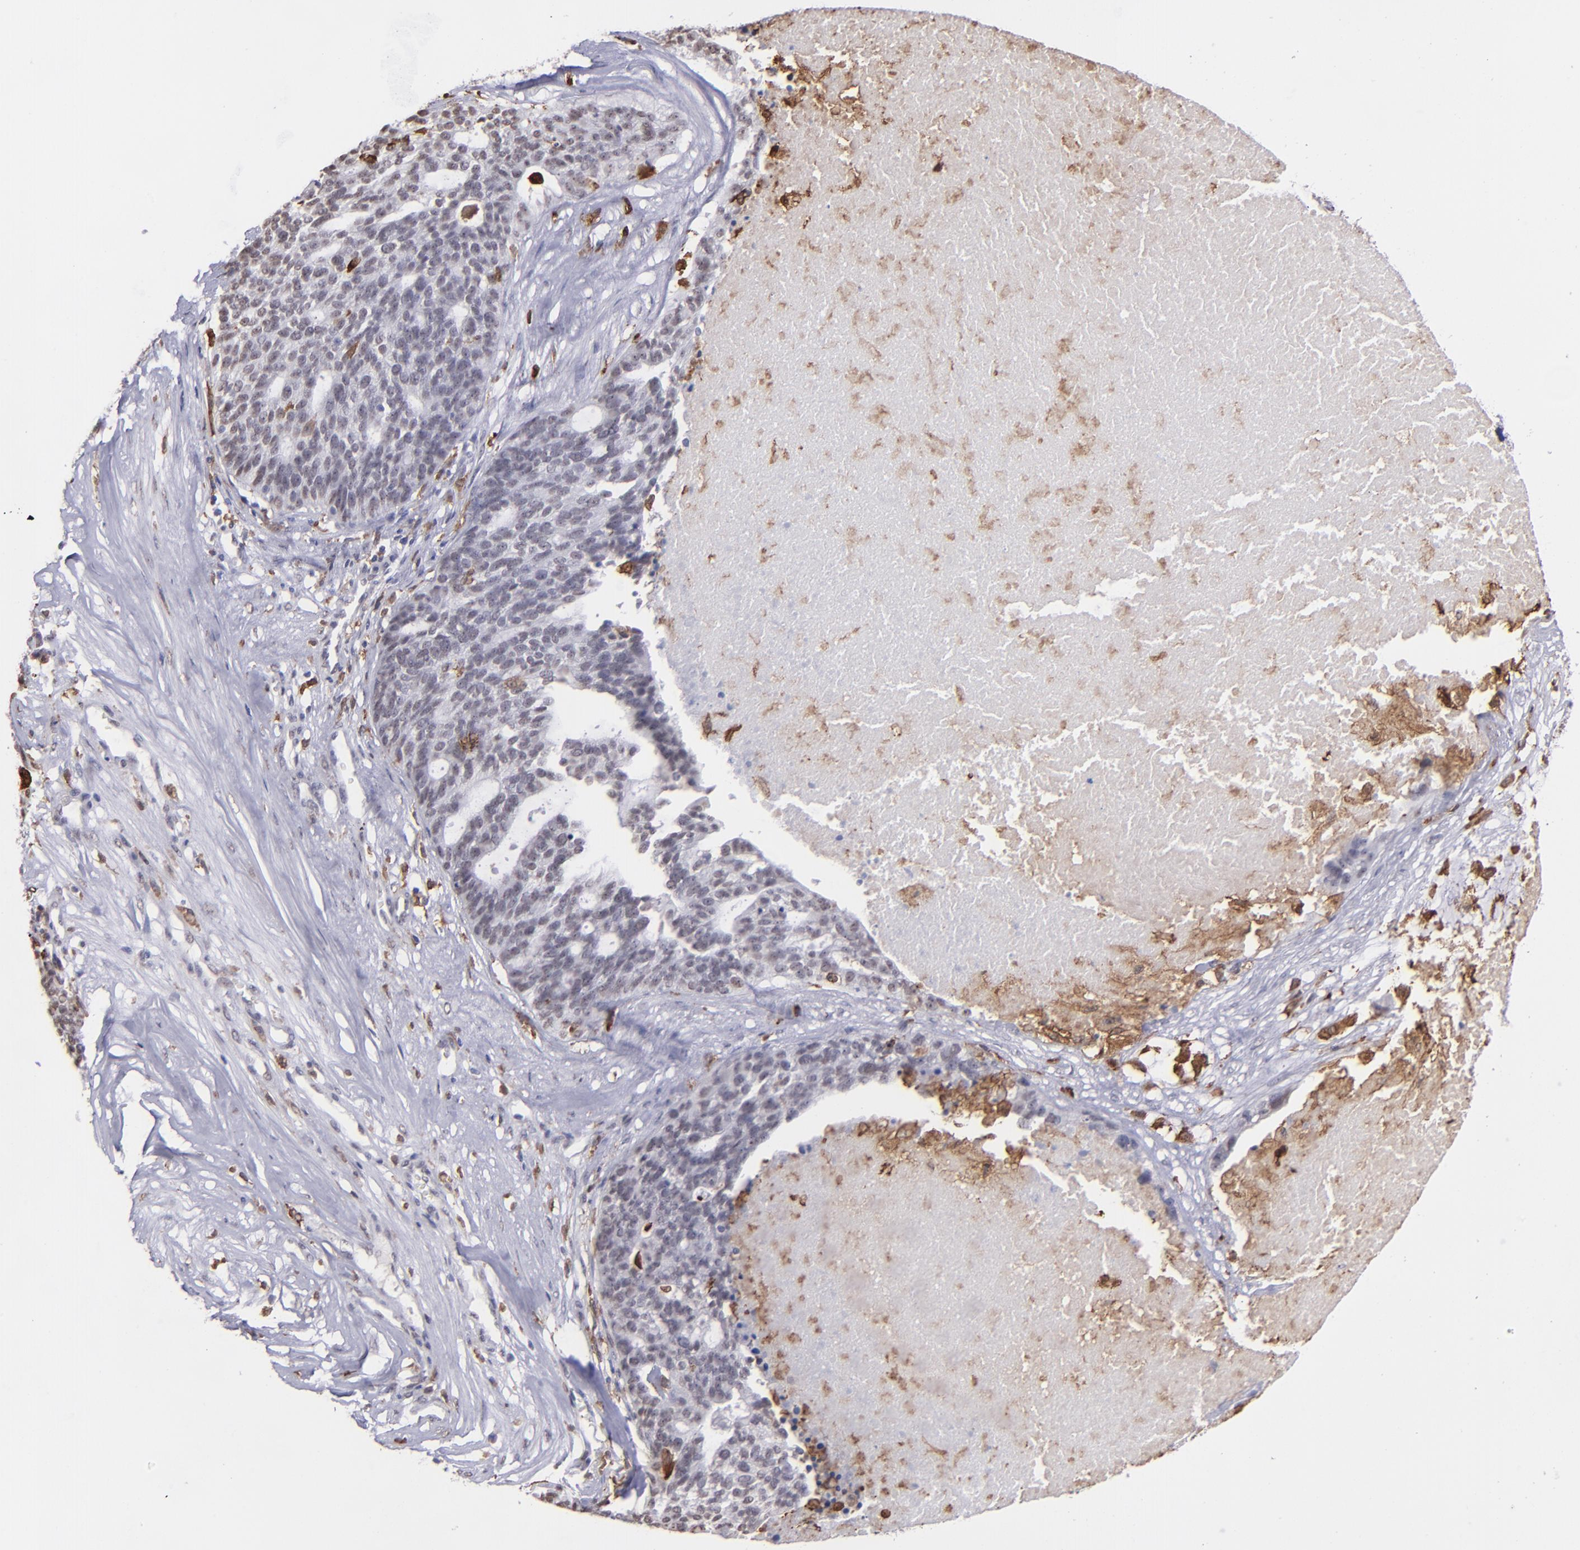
{"staining": {"intensity": "negative", "quantity": "none", "location": "none"}, "tissue": "ovarian cancer", "cell_type": "Tumor cells", "image_type": "cancer", "snomed": [{"axis": "morphology", "description": "Cystadenocarcinoma, serous, NOS"}, {"axis": "topography", "description": "Ovary"}], "caption": "Immunohistochemistry of human ovarian cancer (serous cystadenocarcinoma) reveals no staining in tumor cells.", "gene": "NCF2", "patient": {"sex": "female", "age": 59}}